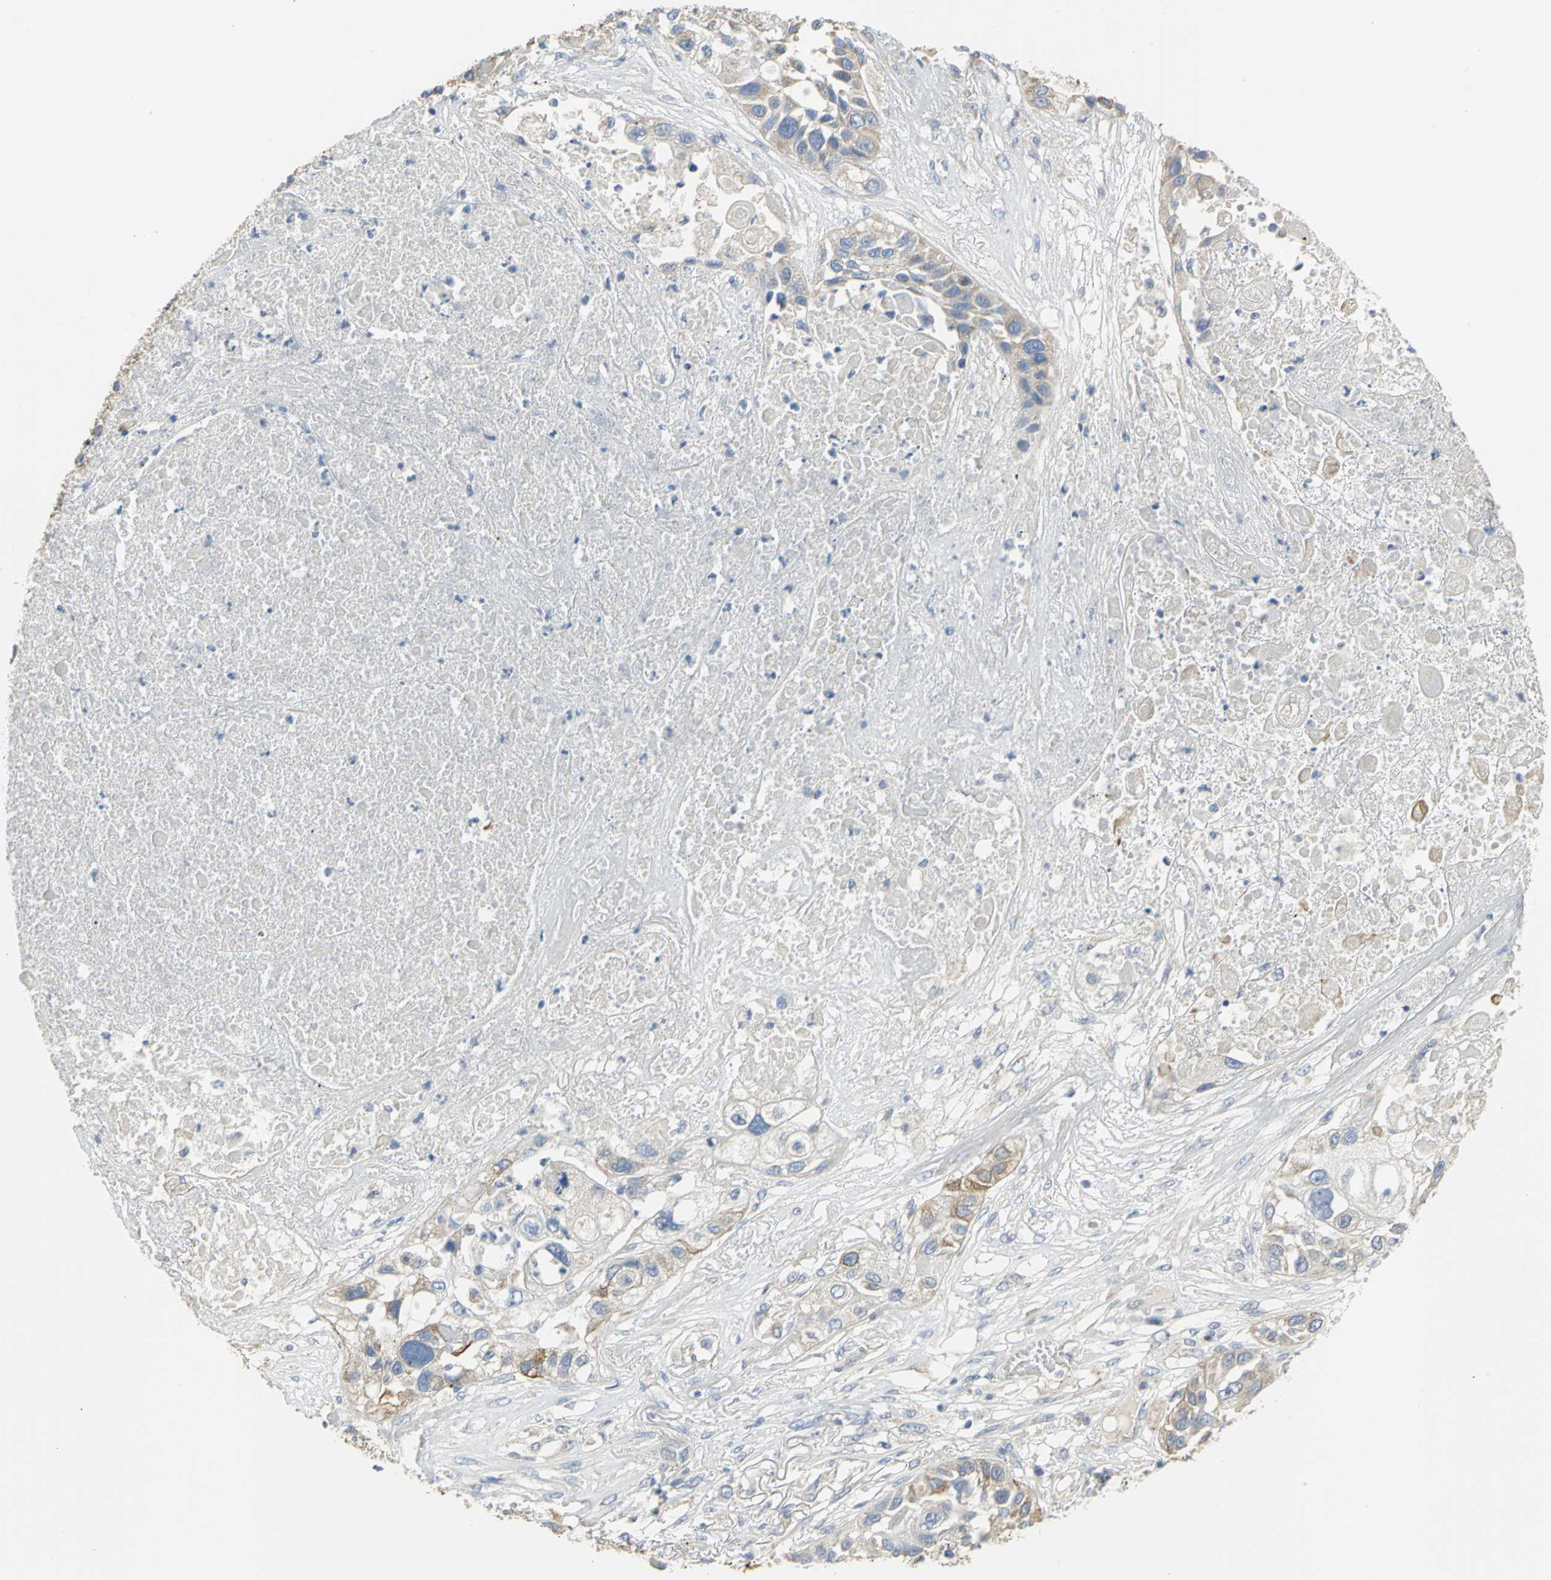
{"staining": {"intensity": "strong", "quantity": "<25%", "location": "cytoplasmic/membranous"}, "tissue": "lung cancer", "cell_type": "Tumor cells", "image_type": "cancer", "snomed": [{"axis": "morphology", "description": "Squamous cell carcinoma, NOS"}, {"axis": "topography", "description": "Lung"}], "caption": "IHC photomicrograph of human lung squamous cell carcinoma stained for a protein (brown), which reveals medium levels of strong cytoplasmic/membranous expression in about <25% of tumor cells.", "gene": "HTR1F", "patient": {"sex": "male", "age": 71}}